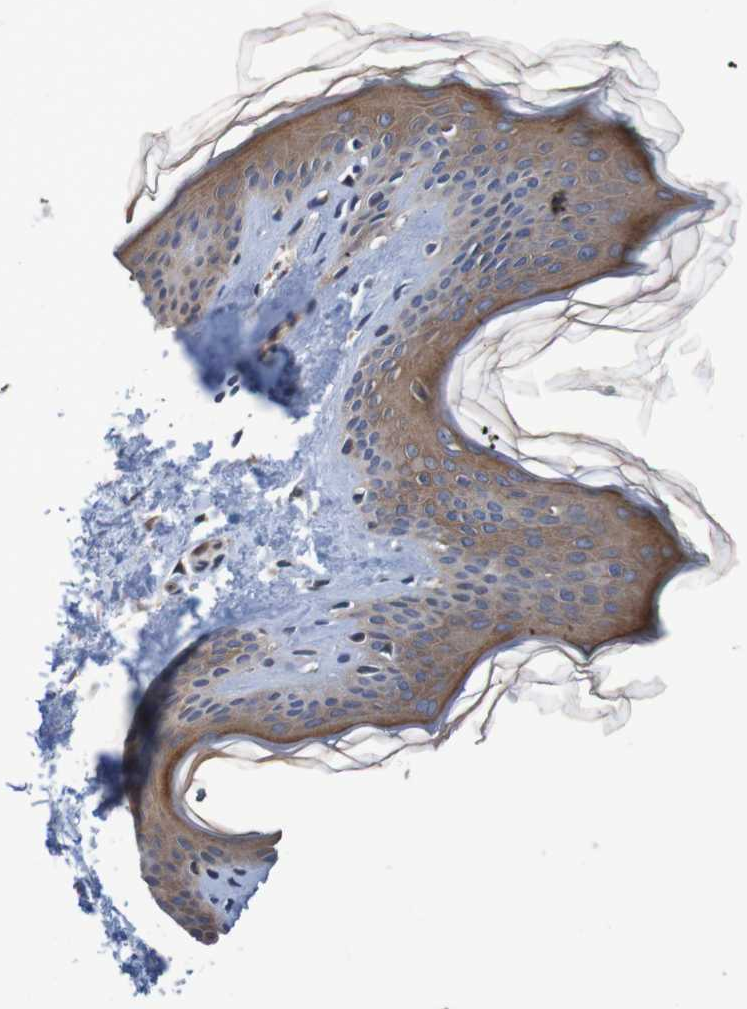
{"staining": {"intensity": "moderate", "quantity": ">75%", "location": "cytoplasmic/membranous"}, "tissue": "skin", "cell_type": "Fibroblasts", "image_type": "normal", "snomed": [{"axis": "morphology", "description": "Normal tissue, NOS"}, {"axis": "topography", "description": "Skin"}], "caption": "Immunohistochemical staining of benign human skin reveals moderate cytoplasmic/membranous protein positivity in approximately >75% of fibroblasts.", "gene": "CLDN18", "patient": {"sex": "female", "age": 41}}